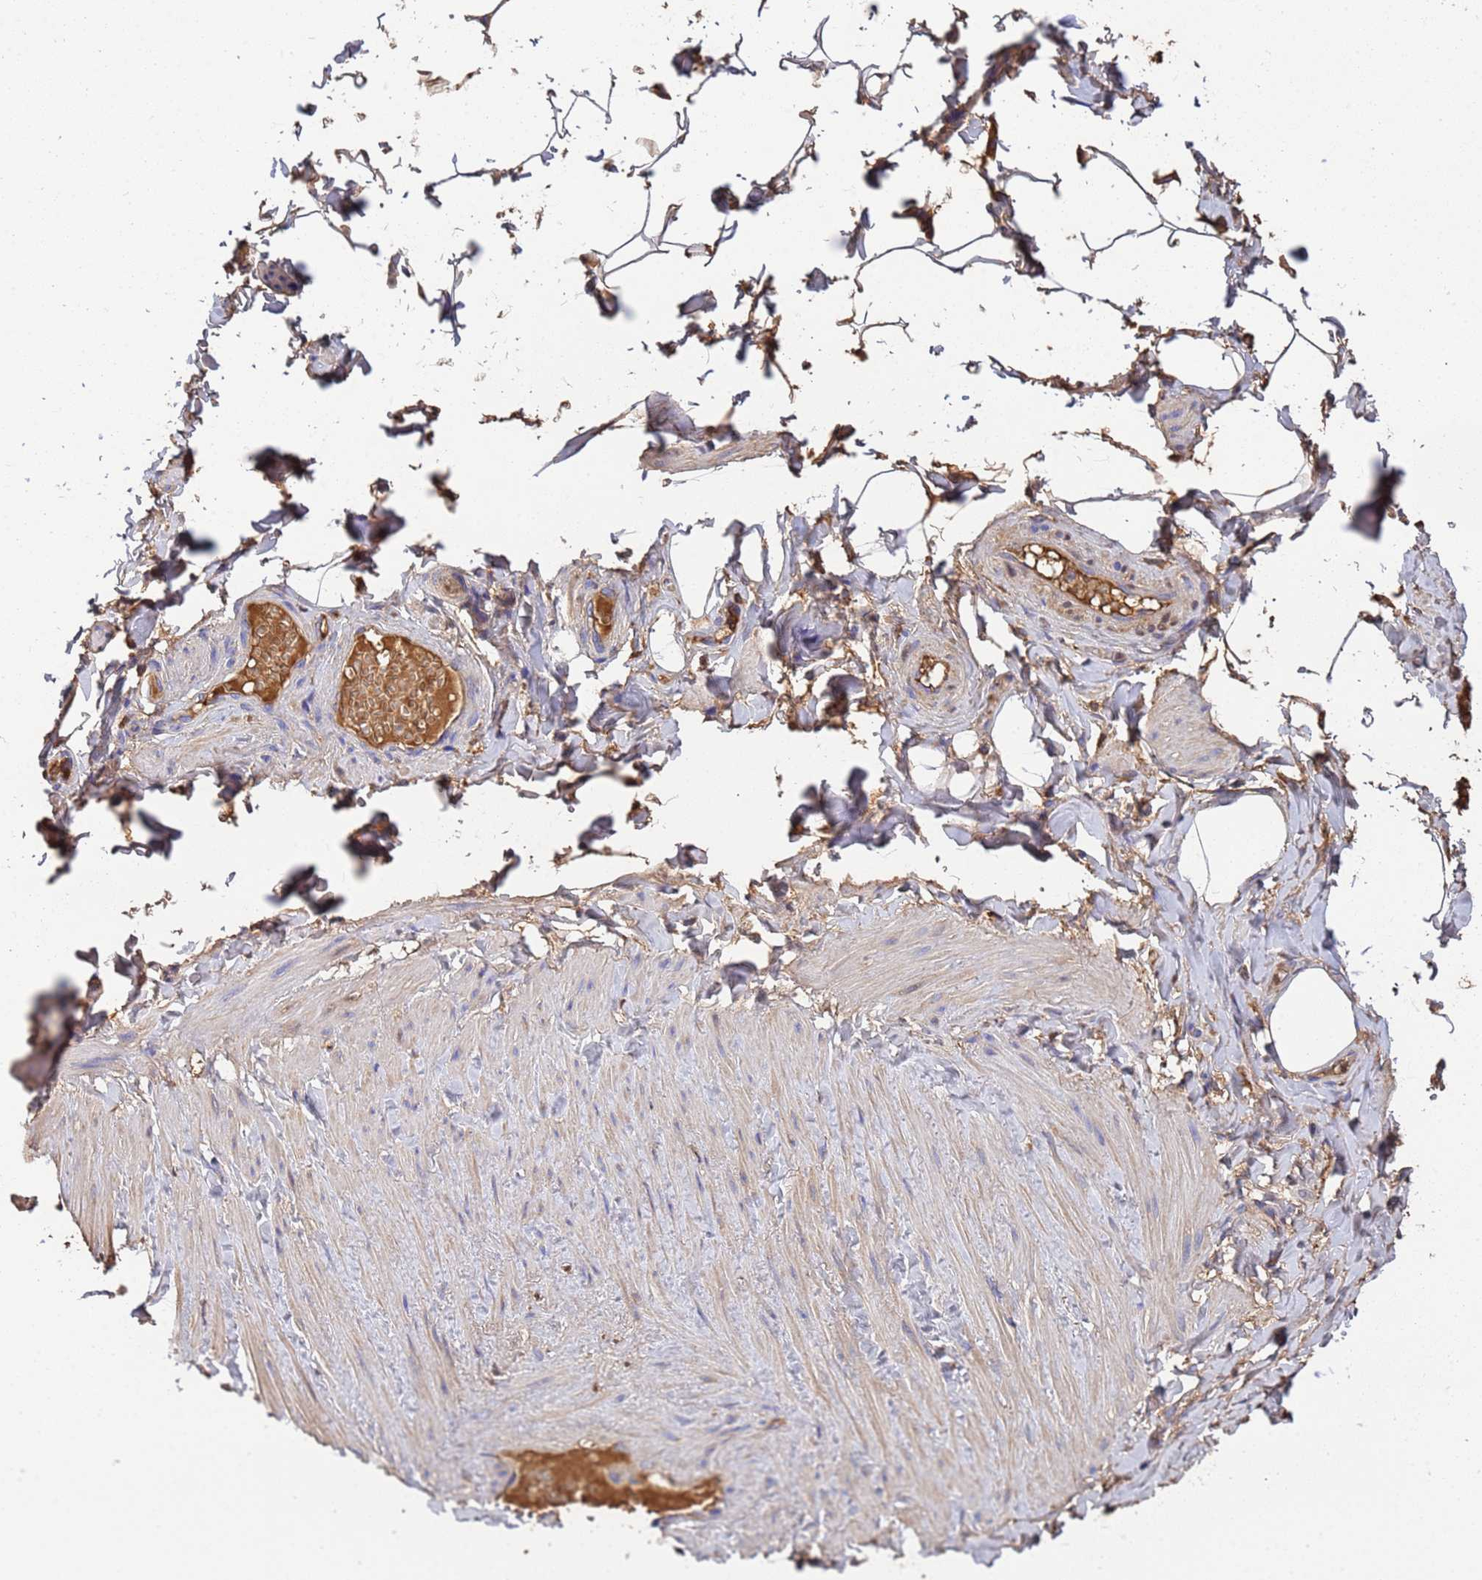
{"staining": {"intensity": "weak", "quantity": "25%-75%", "location": "cytoplasmic/membranous"}, "tissue": "adipose tissue", "cell_type": "Adipocytes", "image_type": "normal", "snomed": [{"axis": "morphology", "description": "Normal tissue, NOS"}, {"axis": "topography", "description": "Soft tissue"}, {"axis": "topography", "description": "Vascular tissue"}], "caption": "Immunohistochemical staining of normal human adipose tissue shows low levels of weak cytoplasmic/membranous positivity in approximately 25%-75% of adipocytes.", "gene": "GLUD1", "patient": {"sex": "male", "age": 54}}